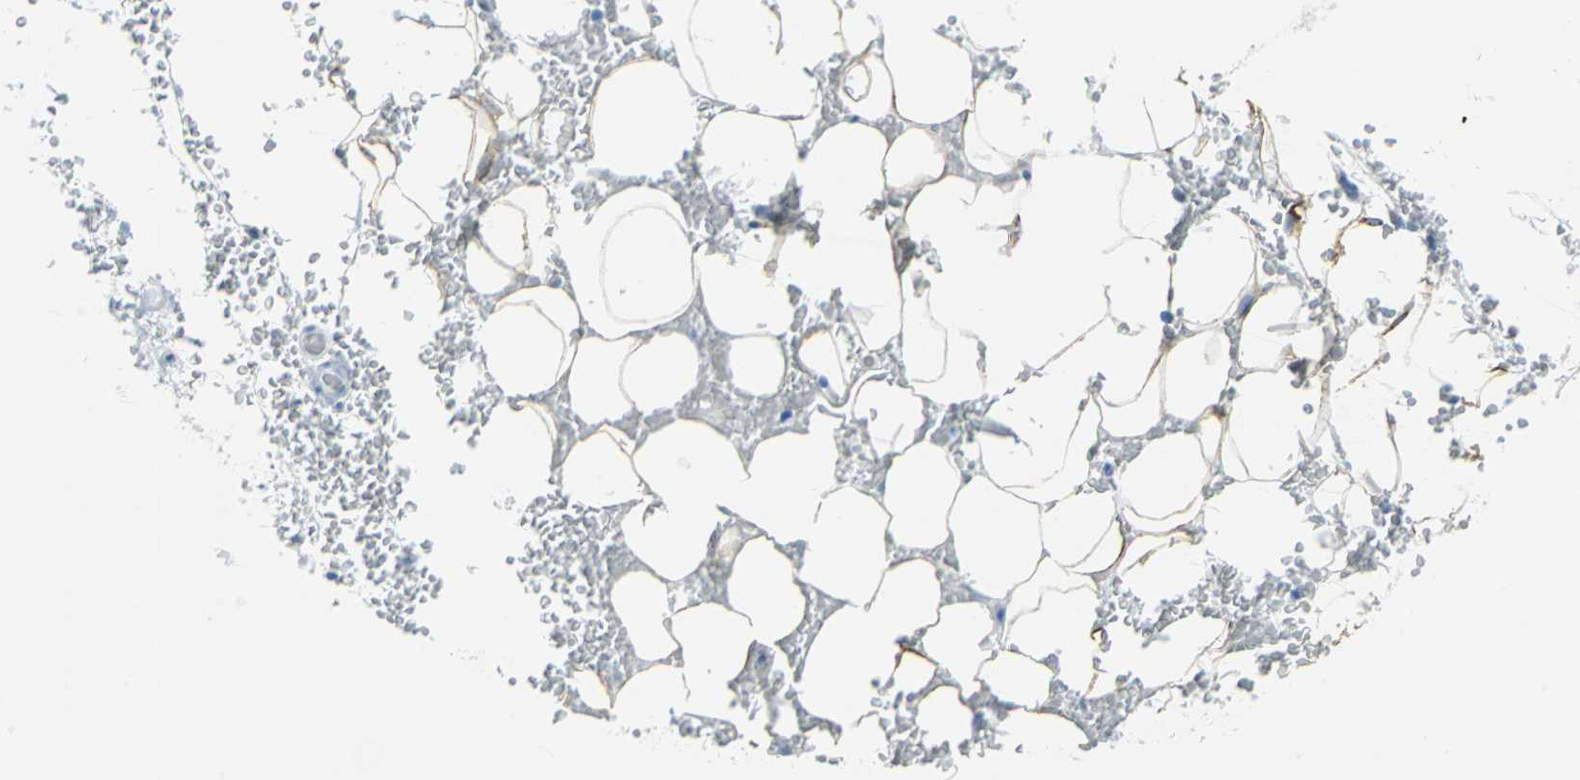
{"staining": {"intensity": "weak", "quantity": "25%-75%", "location": "cytoplasmic/membranous"}, "tissue": "adipose tissue", "cell_type": "Adipocytes", "image_type": "normal", "snomed": [{"axis": "morphology", "description": "Normal tissue, NOS"}, {"axis": "topography", "description": "Soft tissue"}], "caption": "A brown stain labels weak cytoplasmic/membranous expression of a protein in adipocytes of unremarkable adipose tissue.", "gene": "CYB5A", "patient": {"sex": "male", "age": 26}}